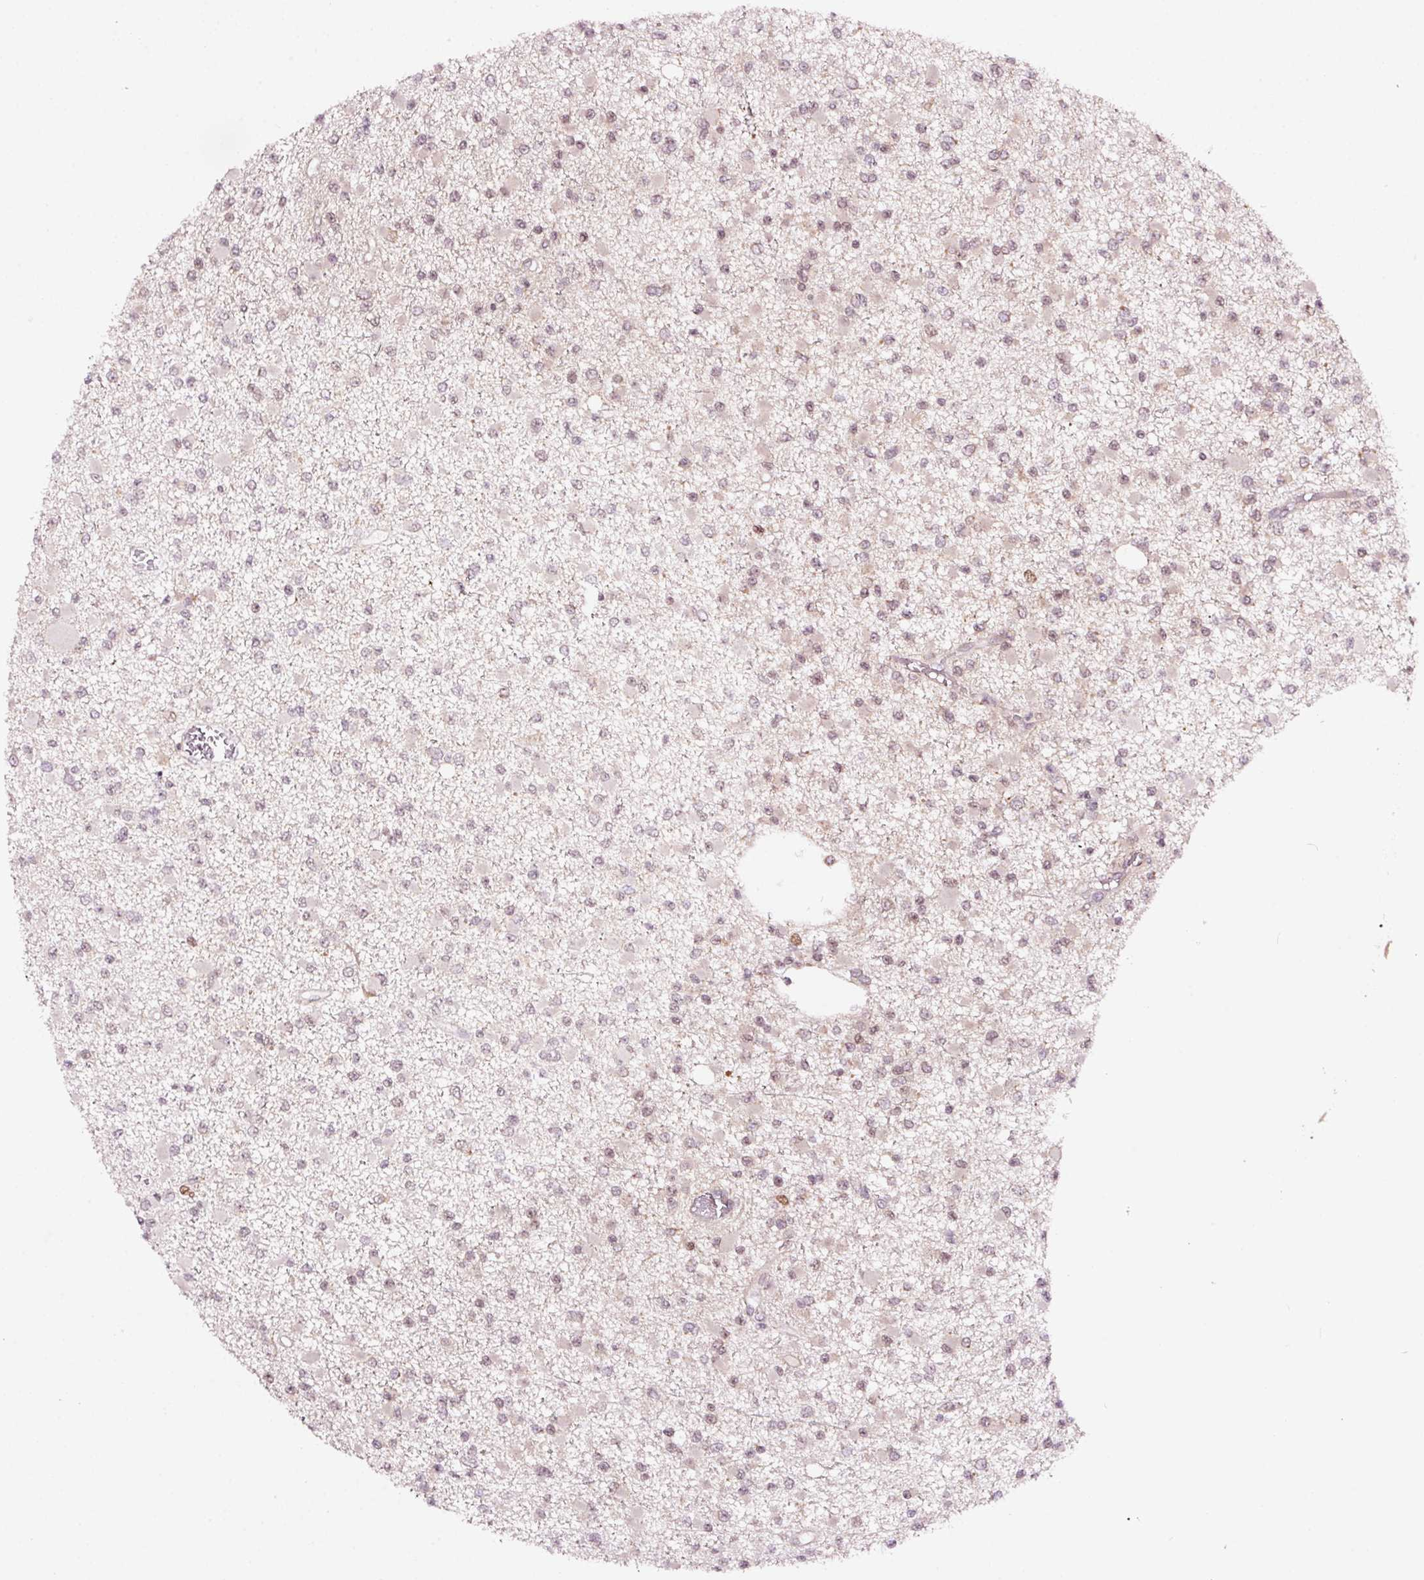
{"staining": {"intensity": "weak", "quantity": ">75%", "location": "nuclear"}, "tissue": "glioma", "cell_type": "Tumor cells", "image_type": "cancer", "snomed": [{"axis": "morphology", "description": "Glioma, malignant, Low grade"}, {"axis": "topography", "description": "Brain"}], "caption": "High-power microscopy captured an immunohistochemistry histopathology image of malignant glioma (low-grade), revealing weak nuclear staining in about >75% of tumor cells. Ihc stains the protein in brown and the nuclei are stained blue.", "gene": "RFC4", "patient": {"sex": "female", "age": 22}}